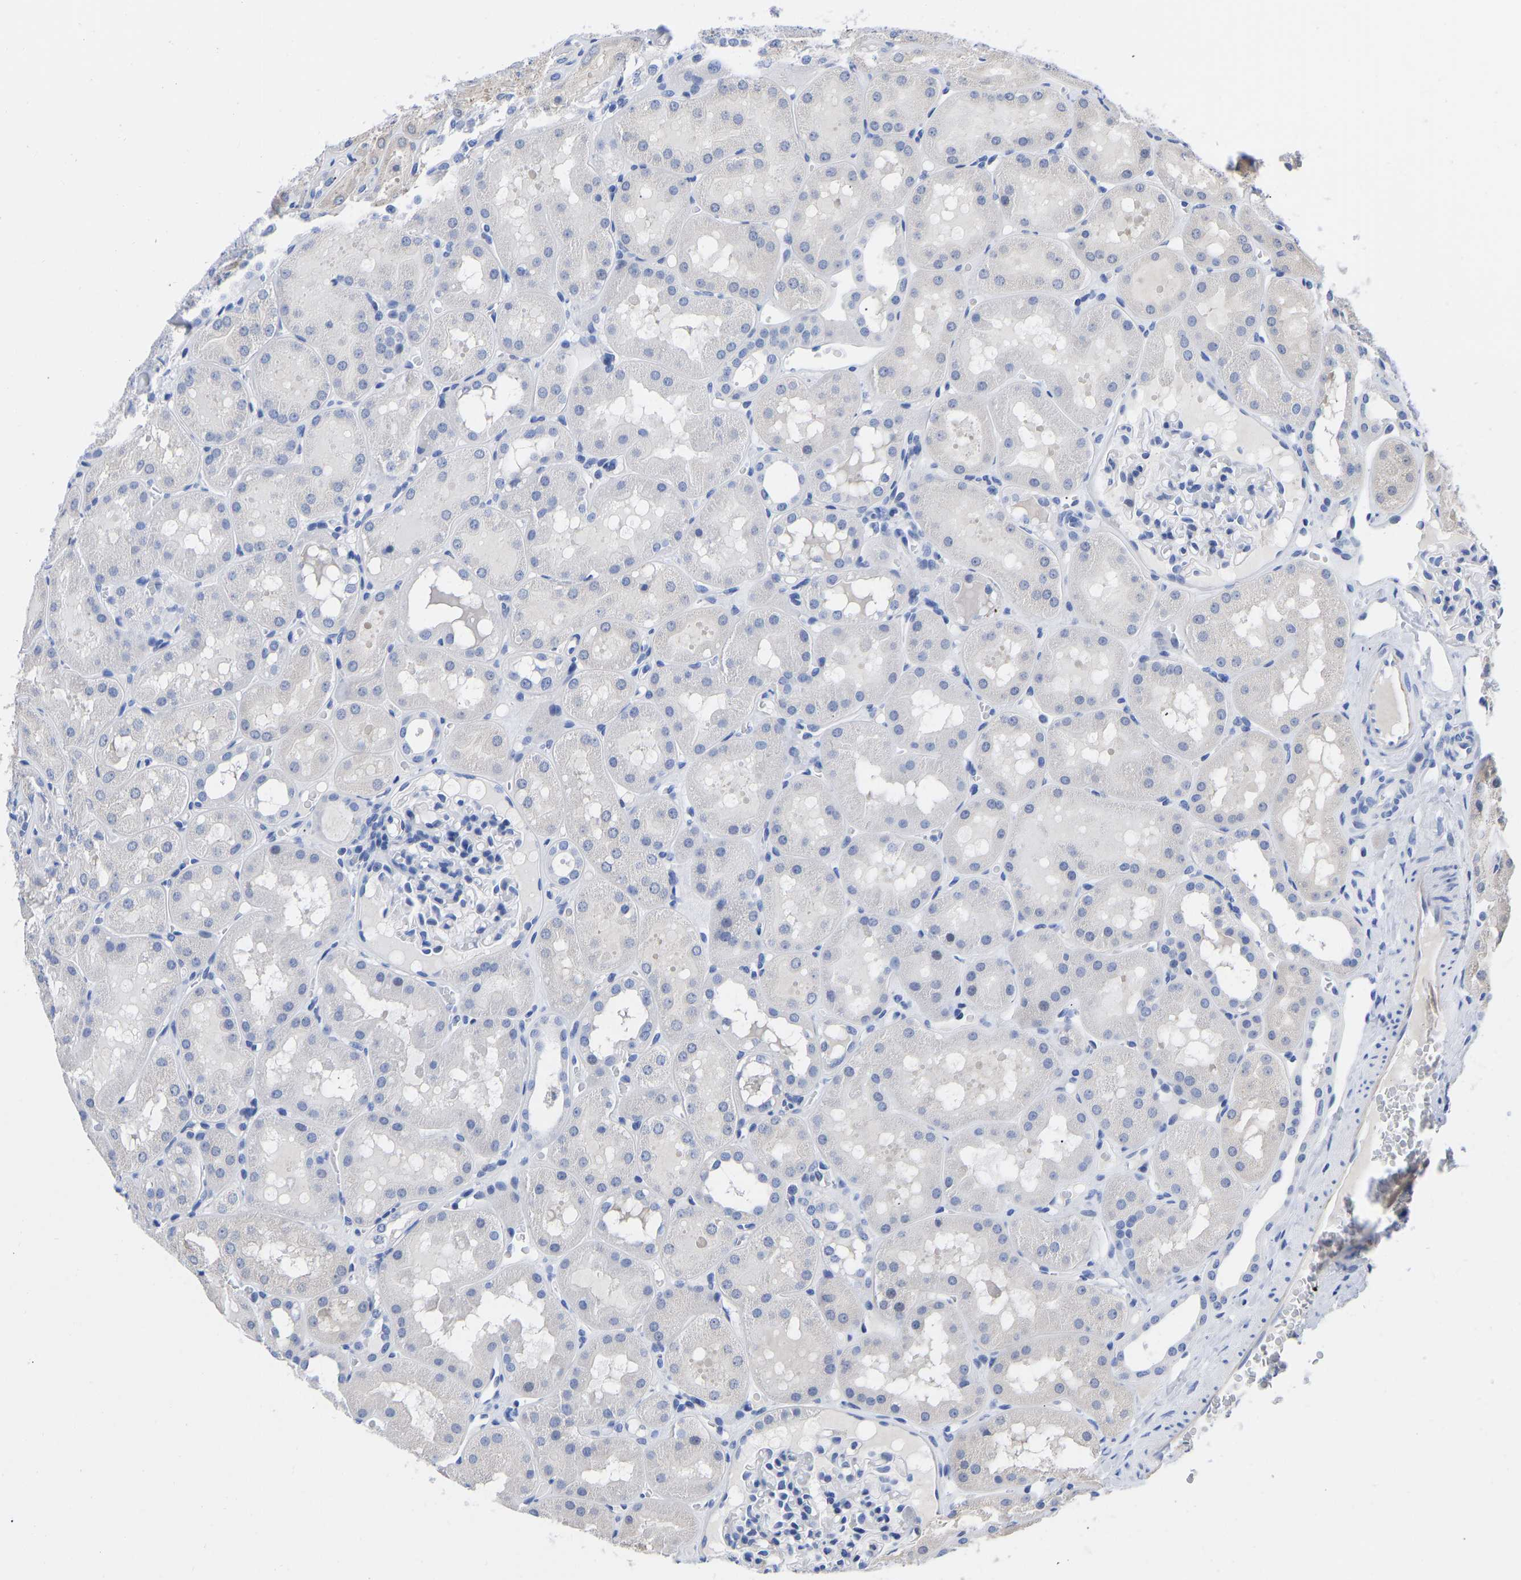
{"staining": {"intensity": "negative", "quantity": "none", "location": "none"}, "tissue": "kidney", "cell_type": "Cells in glomeruli", "image_type": "normal", "snomed": [{"axis": "morphology", "description": "Normal tissue, NOS"}, {"axis": "topography", "description": "Kidney"}, {"axis": "topography", "description": "Urinary bladder"}], "caption": "This is an immunohistochemistry (IHC) micrograph of unremarkable kidney. There is no positivity in cells in glomeruli.", "gene": "GPA33", "patient": {"sex": "male", "age": 16}}